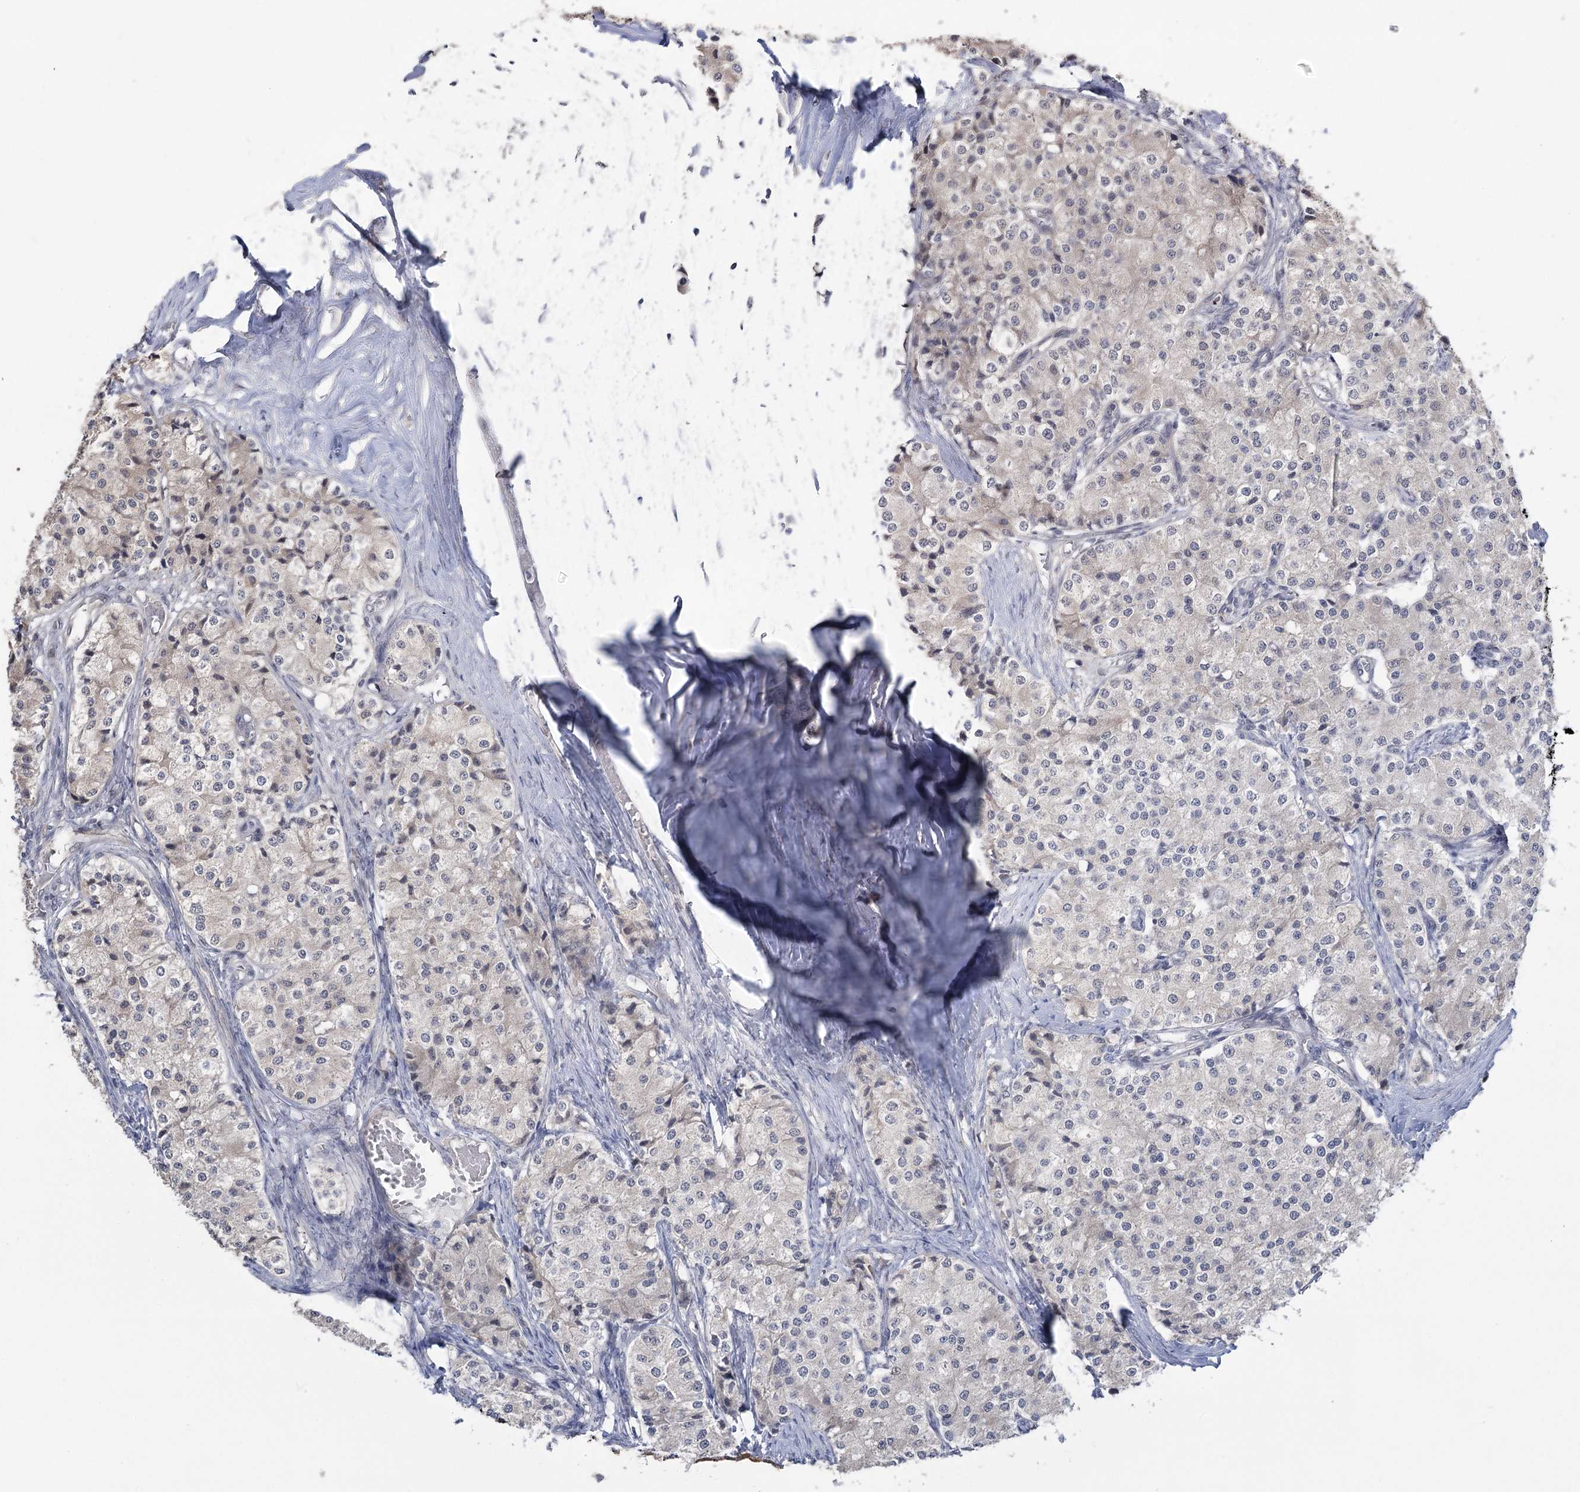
{"staining": {"intensity": "negative", "quantity": "none", "location": "none"}, "tissue": "carcinoid", "cell_type": "Tumor cells", "image_type": "cancer", "snomed": [{"axis": "morphology", "description": "Carcinoid, malignant, NOS"}, {"axis": "topography", "description": "Colon"}], "caption": "This photomicrograph is of carcinoid stained with IHC to label a protein in brown with the nuclei are counter-stained blue. There is no positivity in tumor cells. The staining was performed using DAB (3,3'-diaminobenzidine) to visualize the protein expression in brown, while the nuclei were stained in blue with hematoxylin (Magnification: 20x).", "gene": "PHYHIPL", "patient": {"sex": "female", "age": 52}}